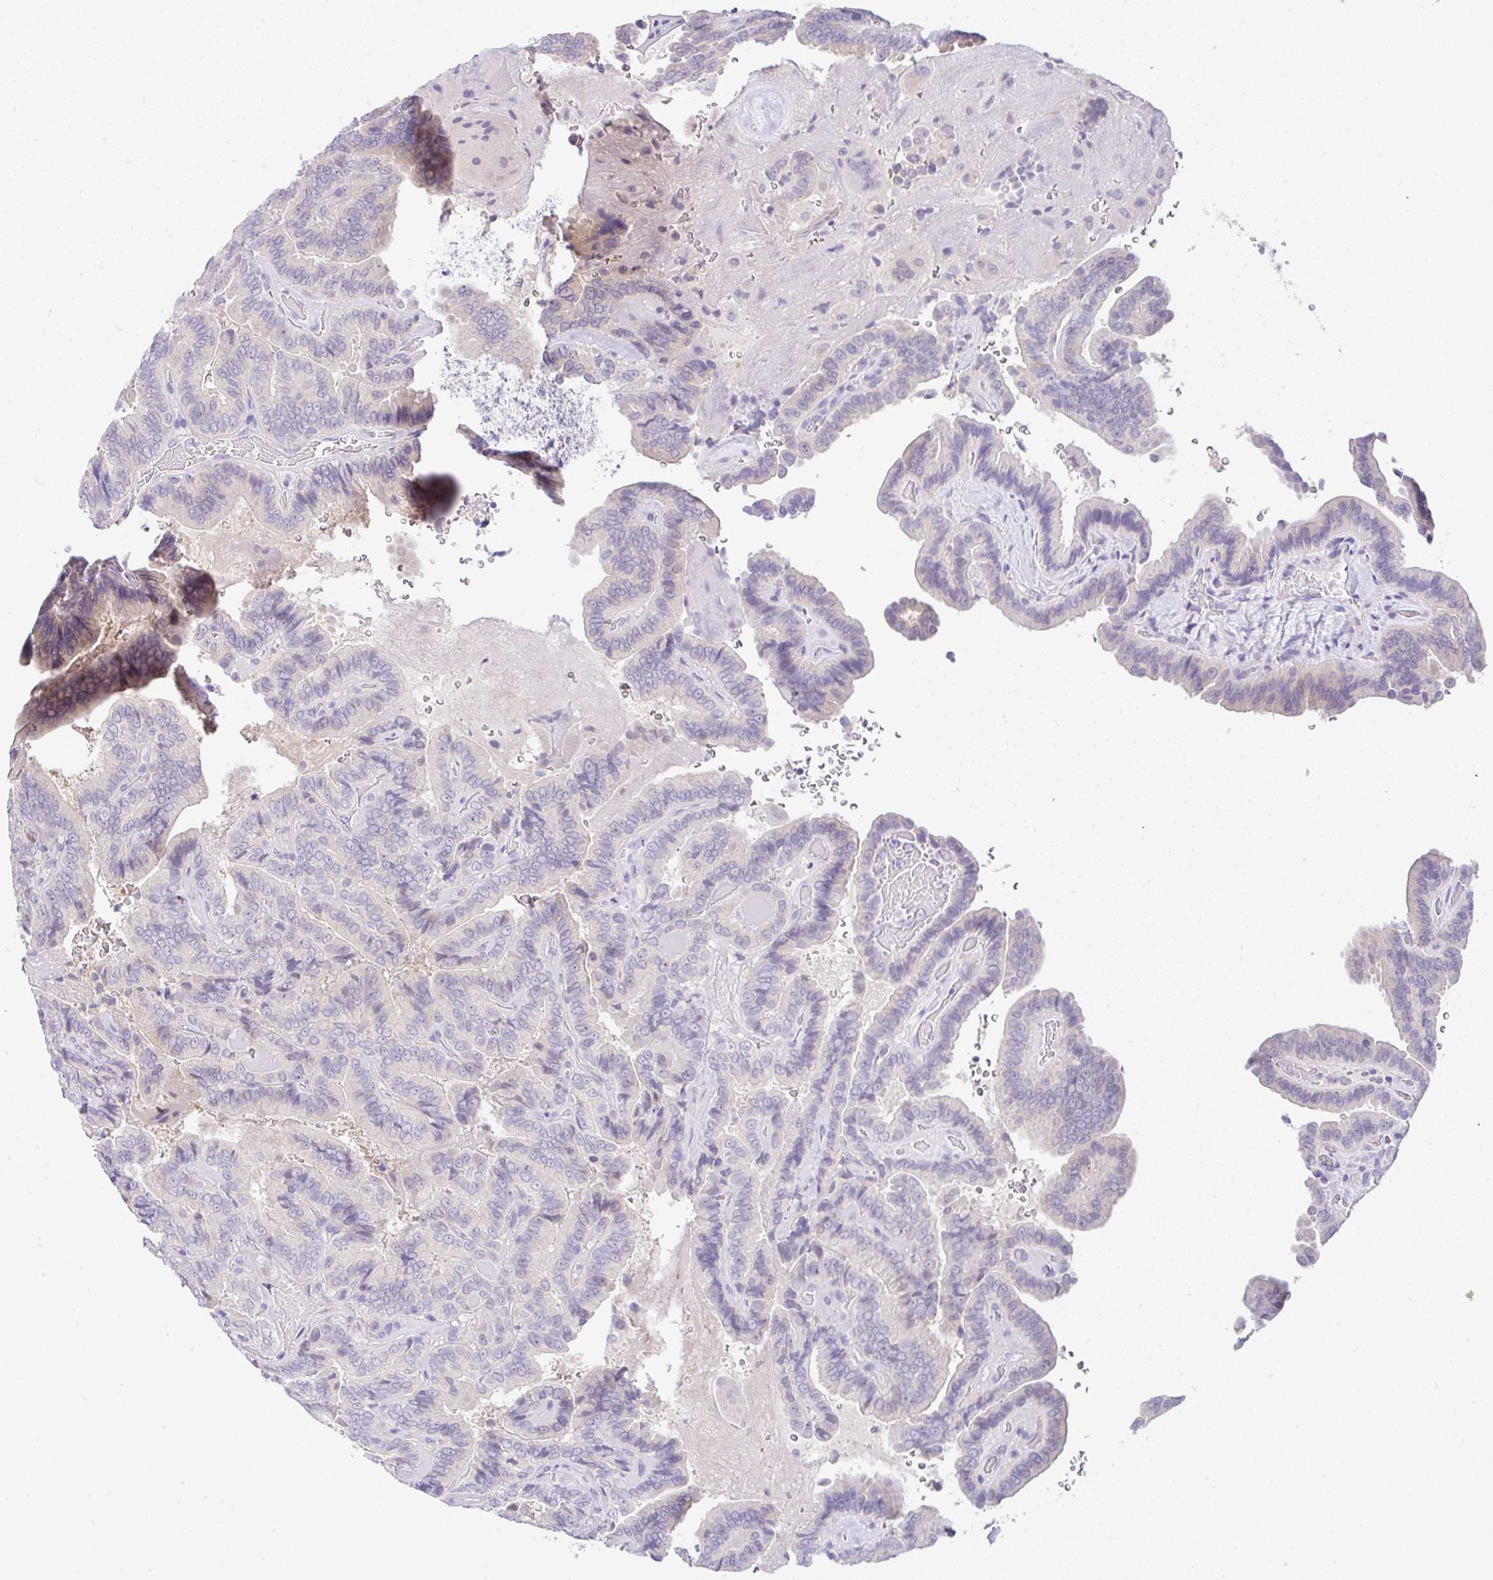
{"staining": {"intensity": "negative", "quantity": "none", "location": "none"}, "tissue": "thyroid cancer", "cell_type": "Tumor cells", "image_type": "cancer", "snomed": [{"axis": "morphology", "description": "Papillary adenocarcinoma, NOS"}, {"axis": "topography", "description": "Thyroid gland"}], "caption": "The histopathology image shows no staining of tumor cells in thyroid papillary adenocarcinoma.", "gene": "SERPINE3", "patient": {"sex": "male", "age": 61}}